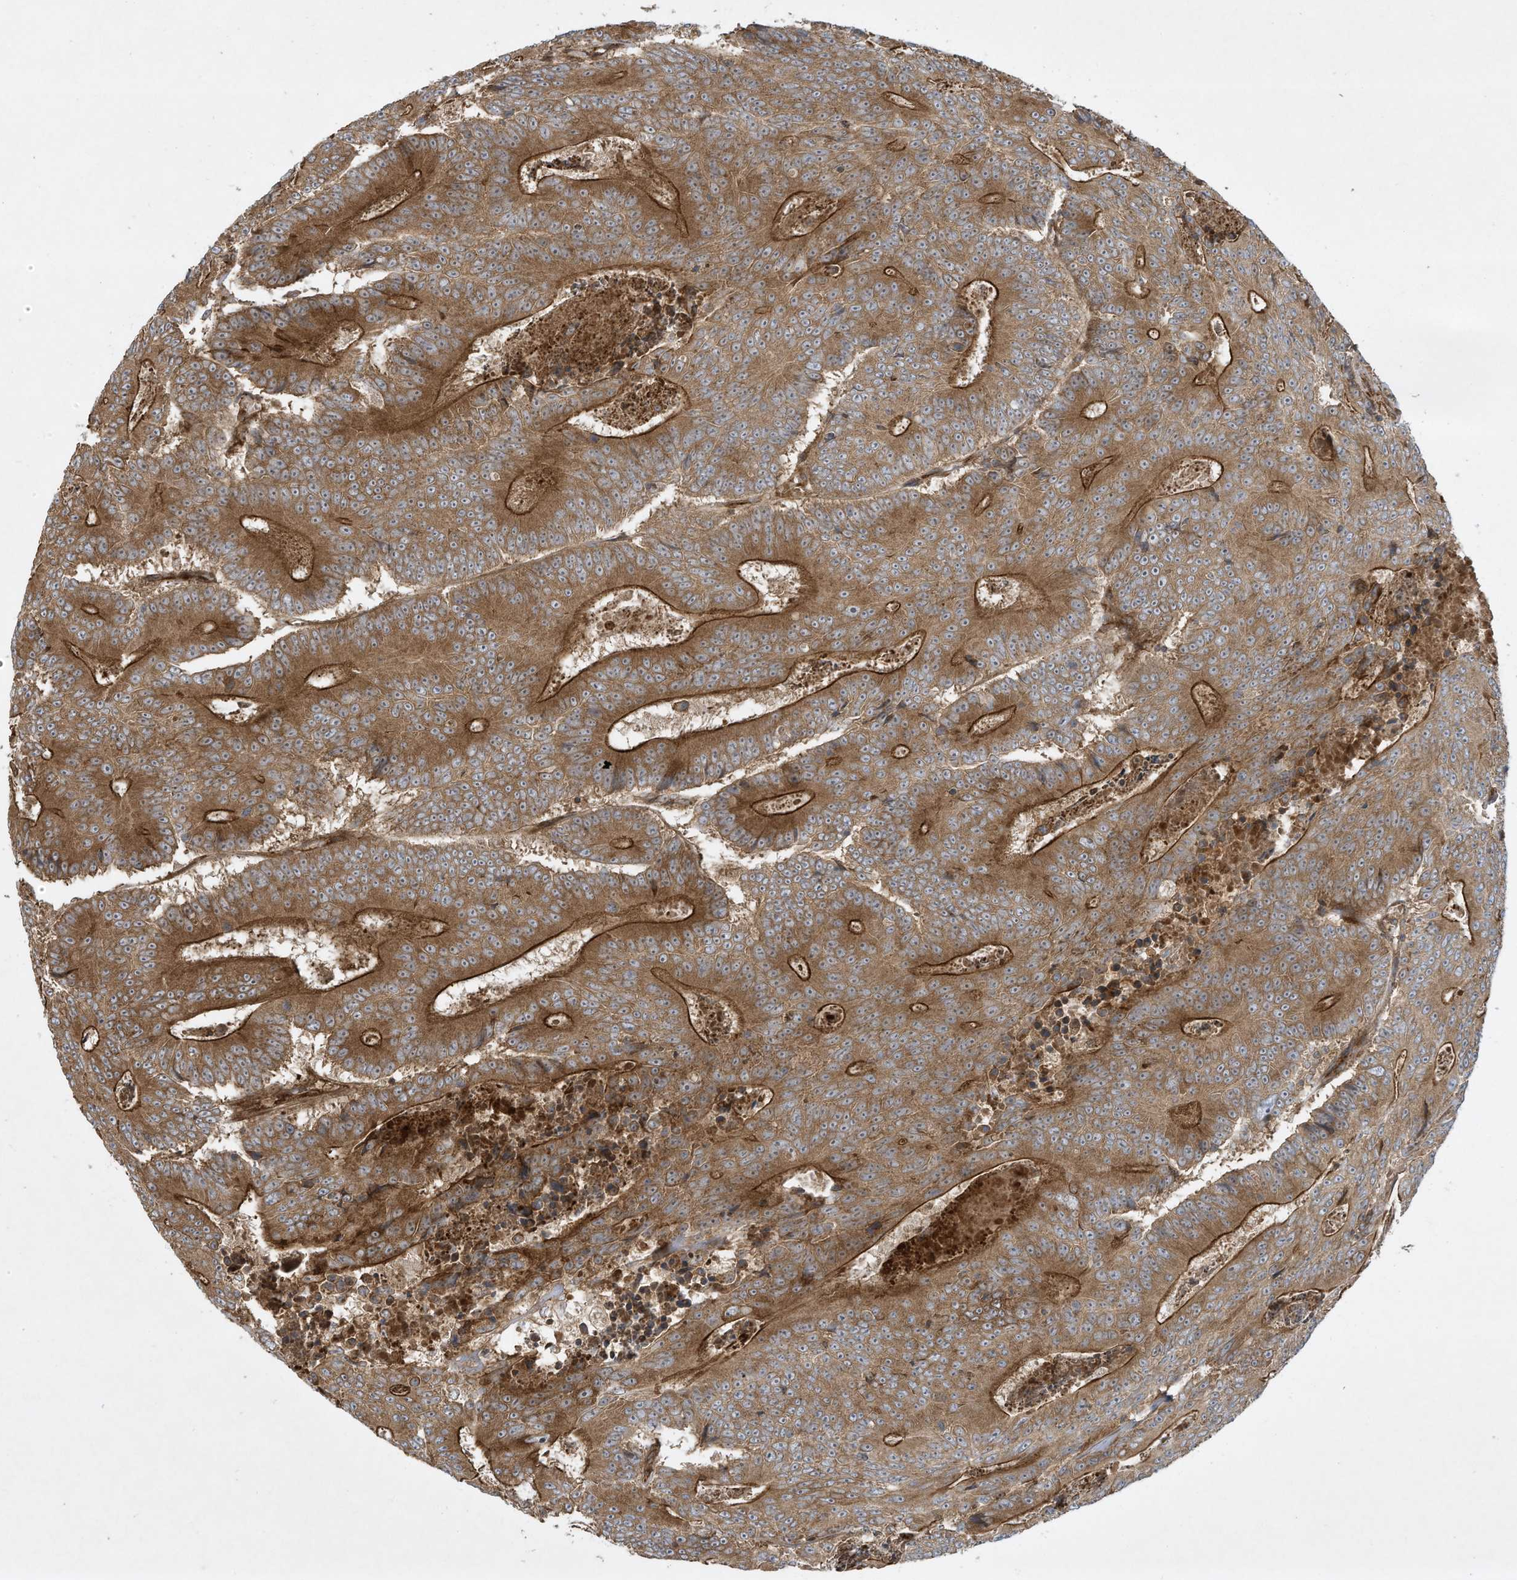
{"staining": {"intensity": "moderate", "quantity": ">75%", "location": "cytoplasmic/membranous"}, "tissue": "colorectal cancer", "cell_type": "Tumor cells", "image_type": "cancer", "snomed": [{"axis": "morphology", "description": "Adenocarcinoma, NOS"}, {"axis": "topography", "description": "Colon"}], "caption": "Colorectal cancer tissue exhibits moderate cytoplasmic/membranous staining in about >75% of tumor cells, visualized by immunohistochemistry.", "gene": "DDIT4", "patient": {"sex": "male", "age": 83}}